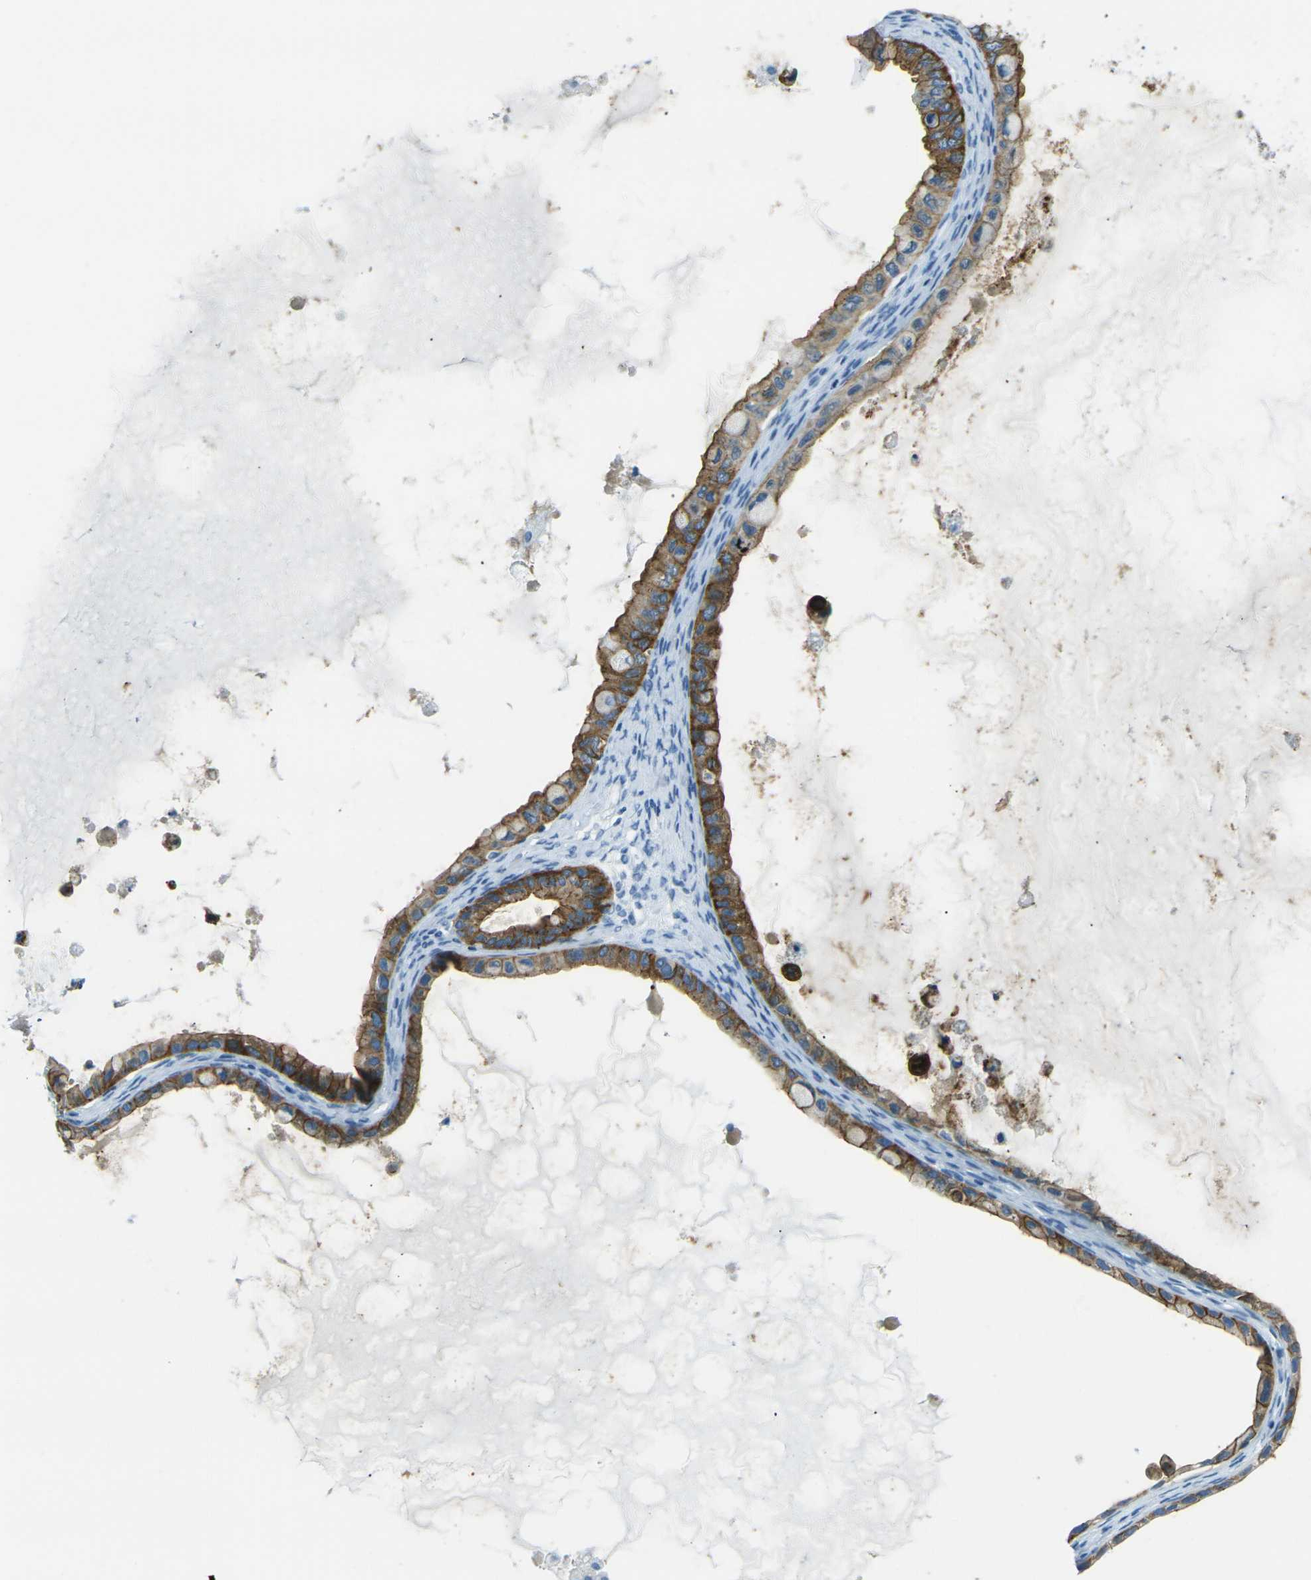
{"staining": {"intensity": "moderate", "quantity": ">75%", "location": "cytoplasmic/membranous"}, "tissue": "ovarian cancer", "cell_type": "Tumor cells", "image_type": "cancer", "snomed": [{"axis": "morphology", "description": "Cystadenocarcinoma, mucinous, NOS"}, {"axis": "topography", "description": "Ovary"}], "caption": "High-power microscopy captured an immunohistochemistry (IHC) photomicrograph of ovarian cancer (mucinous cystadenocarcinoma), revealing moderate cytoplasmic/membranous expression in approximately >75% of tumor cells.", "gene": "OCLN", "patient": {"sex": "female", "age": 80}}